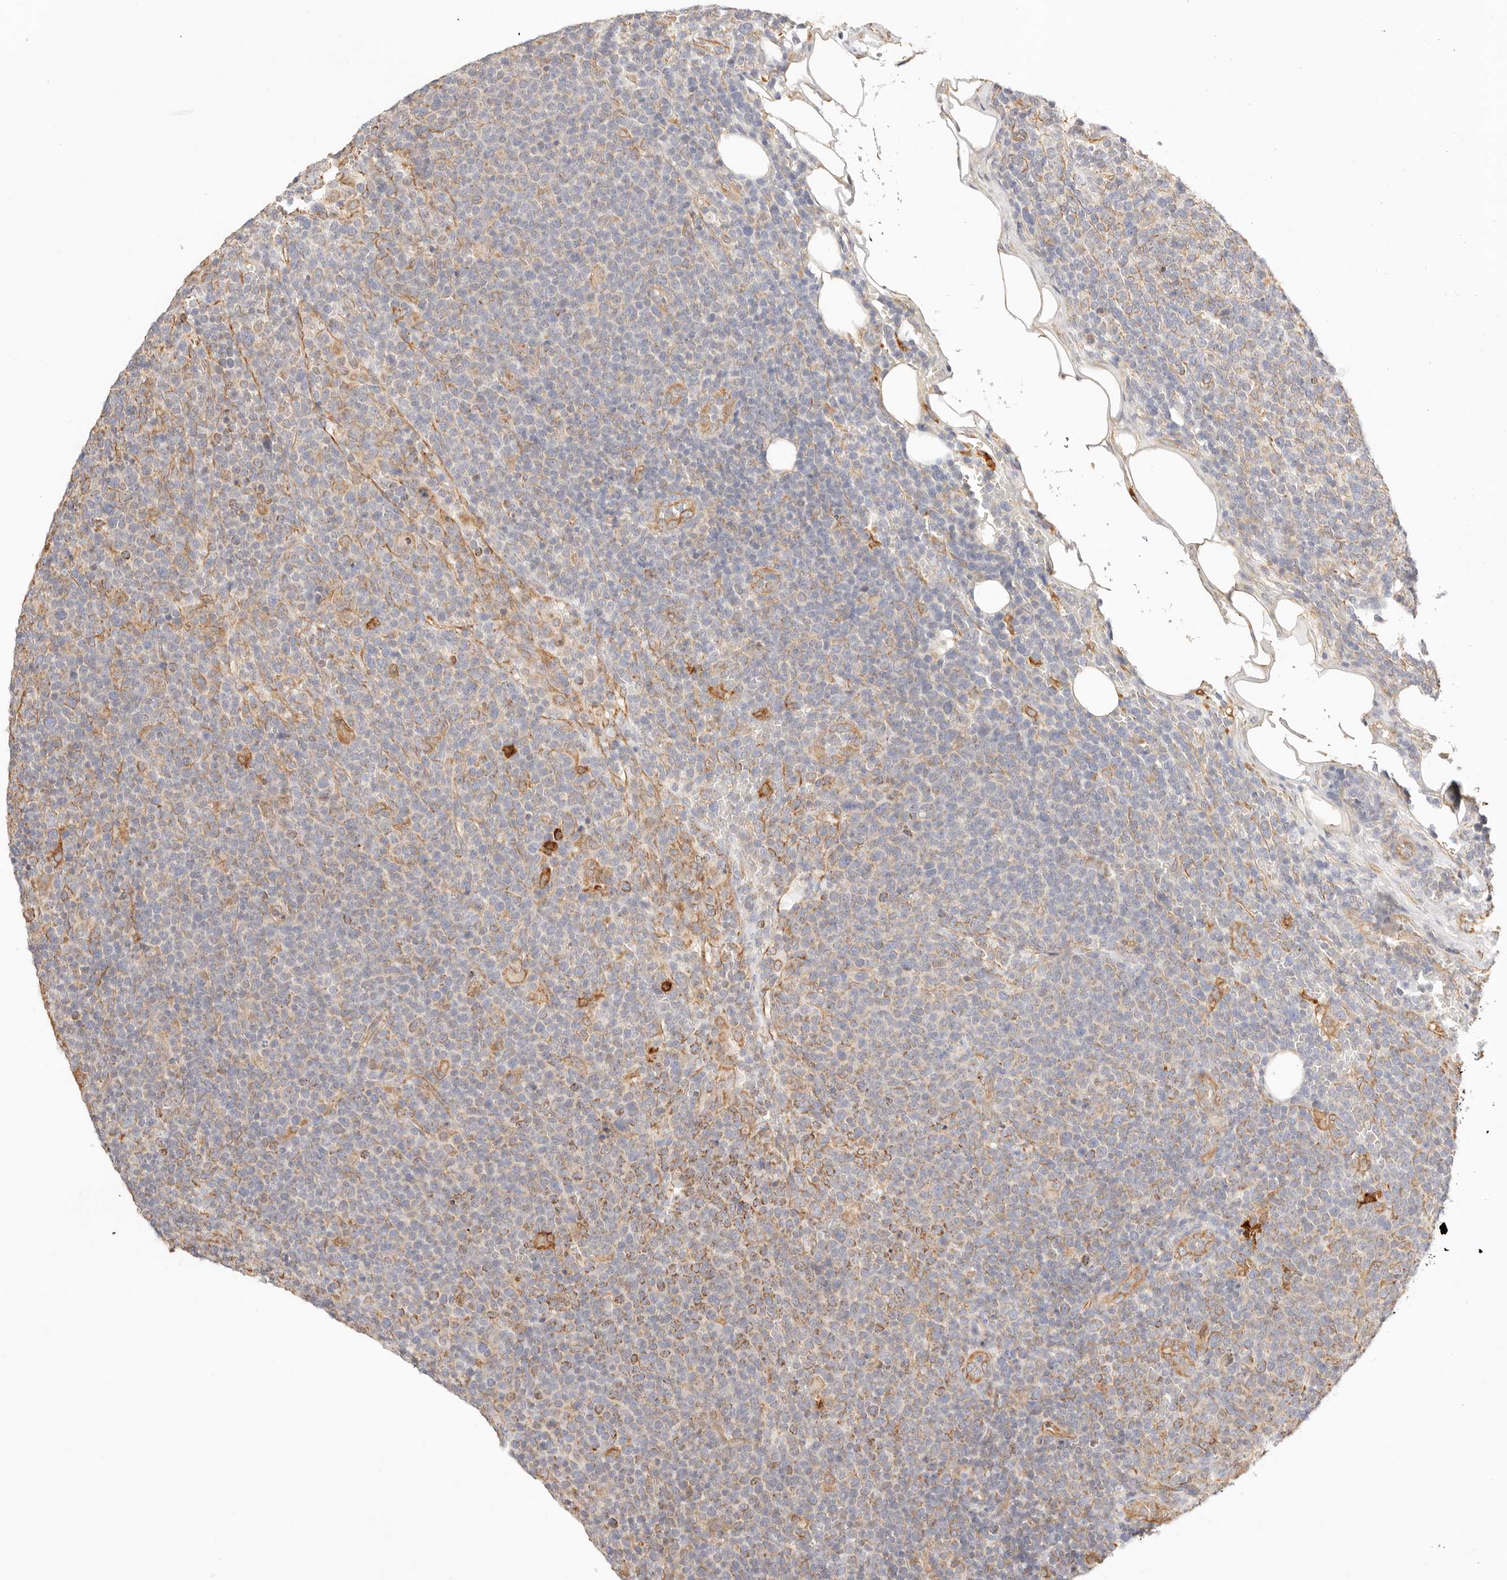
{"staining": {"intensity": "moderate", "quantity": "<25%", "location": "cytoplasmic/membranous"}, "tissue": "lymphoma", "cell_type": "Tumor cells", "image_type": "cancer", "snomed": [{"axis": "morphology", "description": "Malignant lymphoma, non-Hodgkin's type, High grade"}, {"axis": "topography", "description": "Lymph node"}], "caption": "Lymphoma stained for a protein (brown) shows moderate cytoplasmic/membranous positive positivity in about <25% of tumor cells.", "gene": "ZC3H11A", "patient": {"sex": "male", "age": 61}}